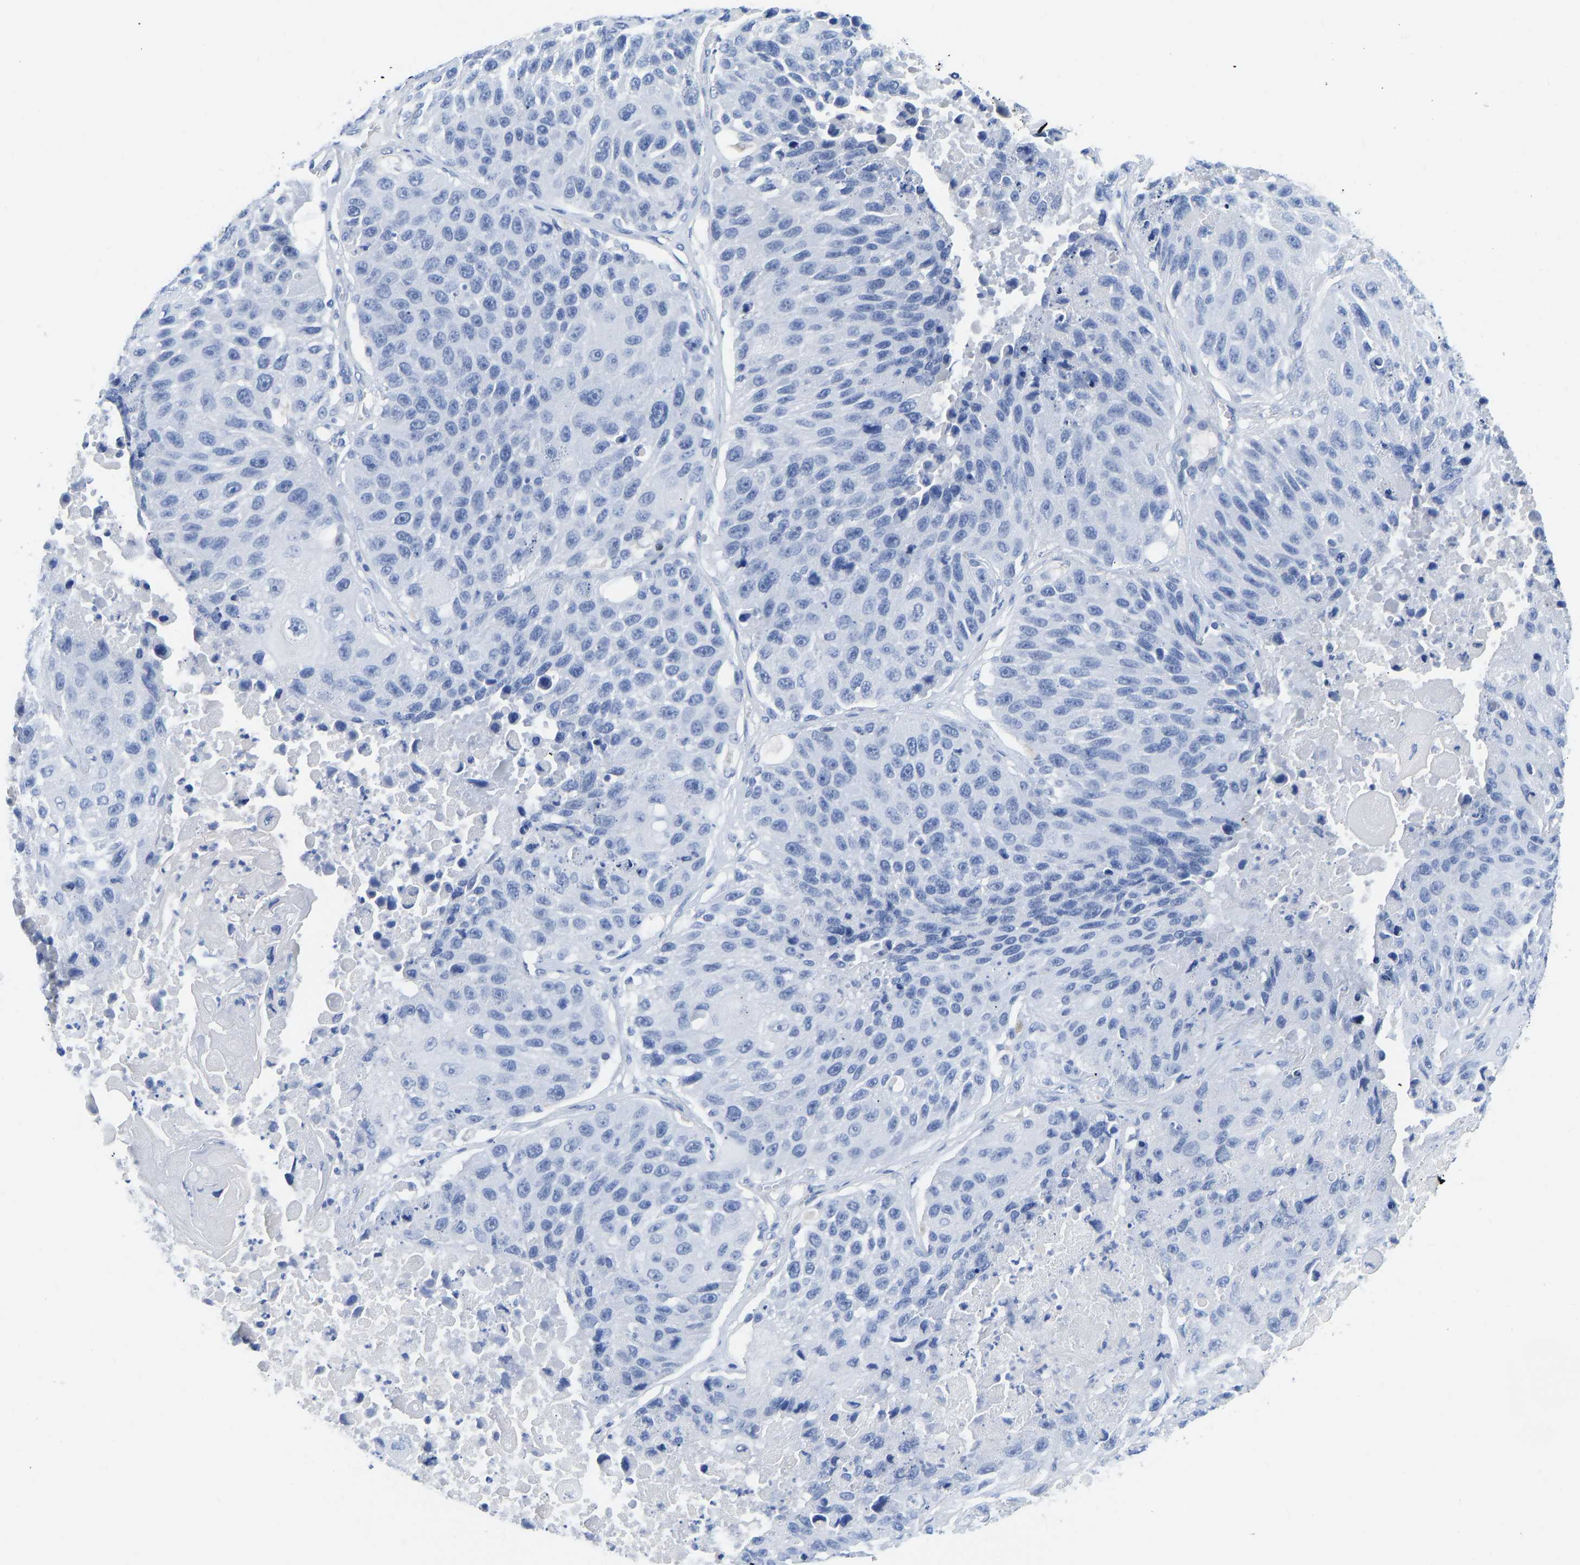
{"staining": {"intensity": "negative", "quantity": "none", "location": "none"}, "tissue": "lung cancer", "cell_type": "Tumor cells", "image_type": "cancer", "snomed": [{"axis": "morphology", "description": "Squamous cell carcinoma, NOS"}, {"axis": "topography", "description": "Lung"}], "caption": "Immunohistochemistry of human lung cancer (squamous cell carcinoma) demonstrates no positivity in tumor cells.", "gene": "TCF7", "patient": {"sex": "male", "age": 61}}